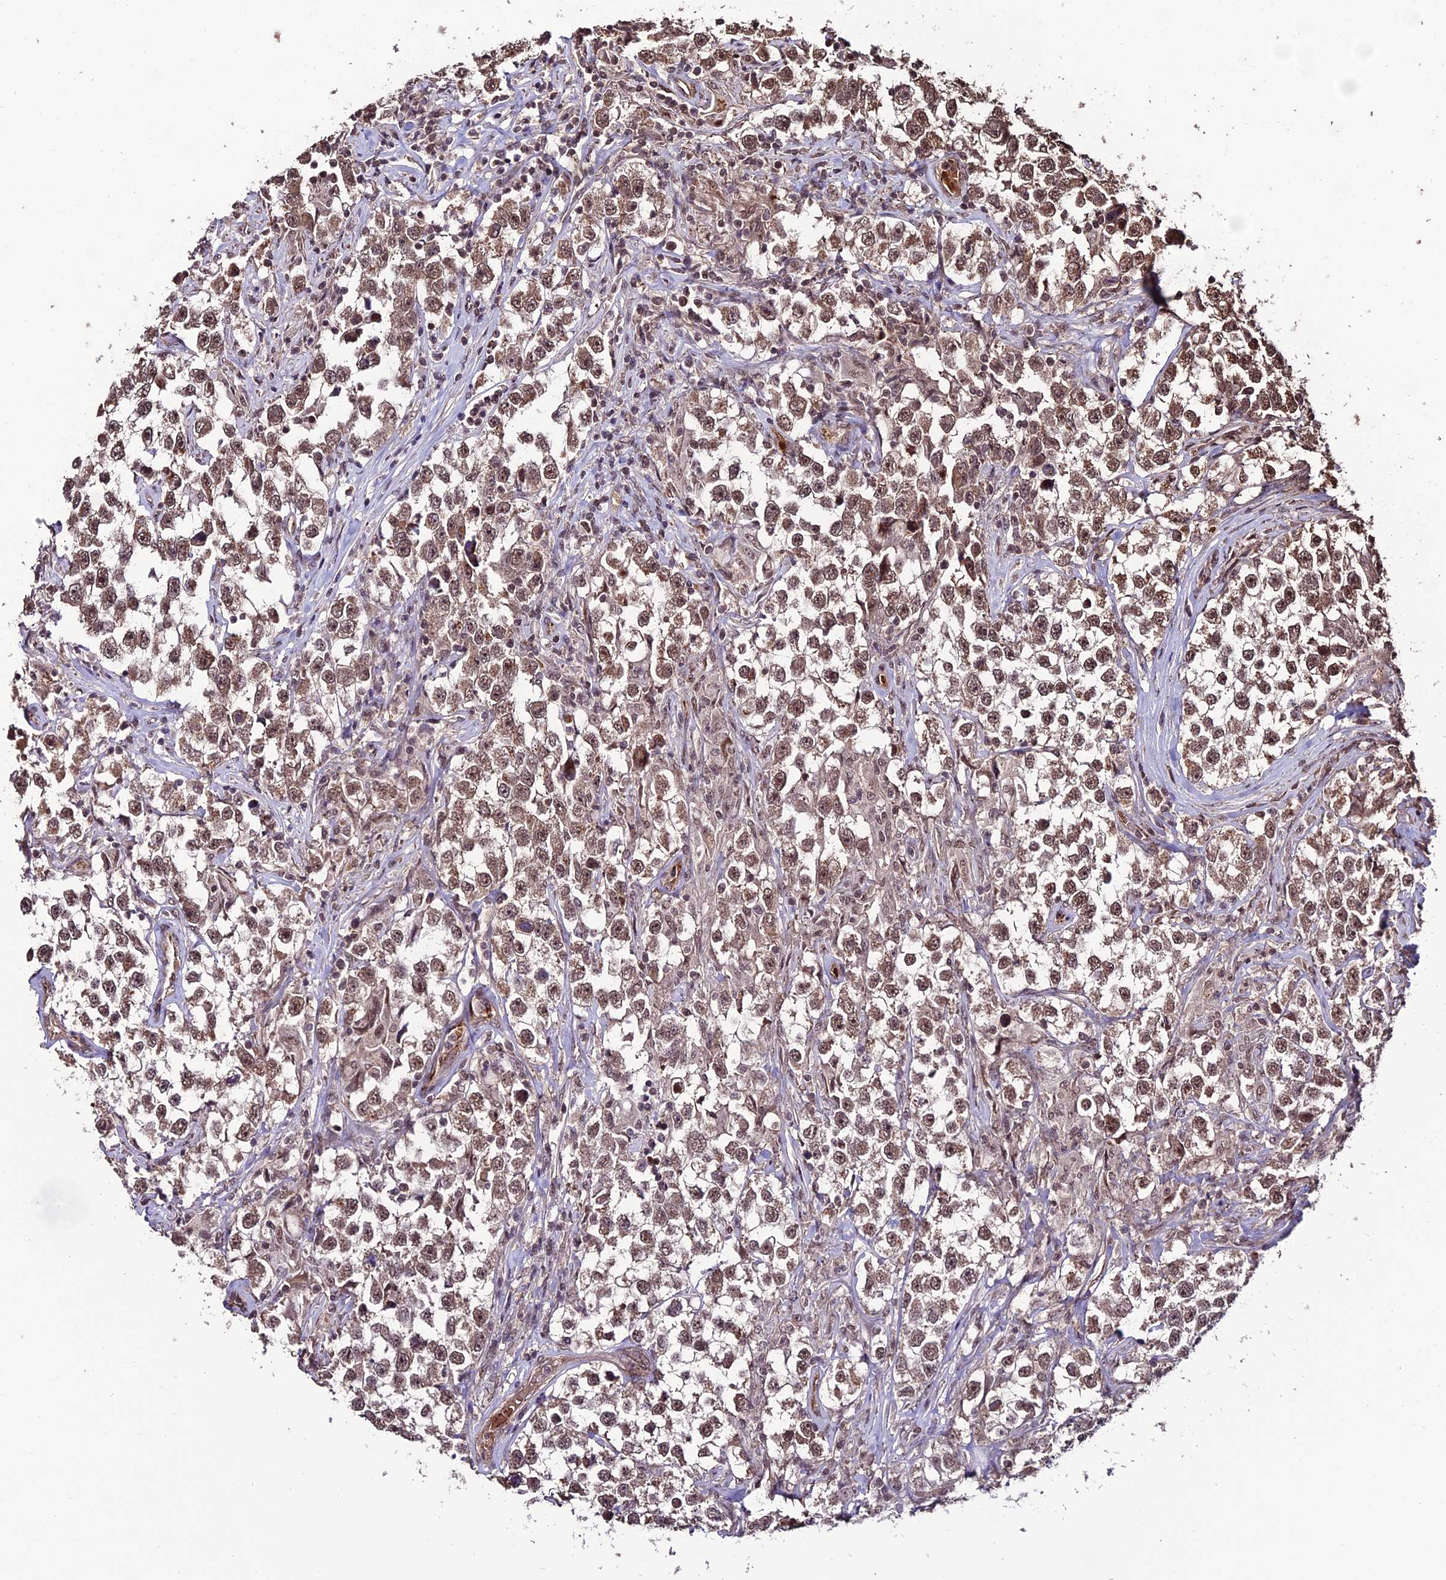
{"staining": {"intensity": "moderate", "quantity": ">75%", "location": "nuclear"}, "tissue": "testis cancer", "cell_type": "Tumor cells", "image_type": "cancer", "snomed": [{"axis": "morphology", "description": "Seminoma, NOS"}, {"axis": "topography", "description": "Testis"}], "caption": "DAB immunohistochemical staining of testis cancer (seminoma) exhibits moderate nuclear protein positivity in approximately >75% of tumor cells.", "gene": "CABIN1", "patient": {"sex": "male", "age": 46}}